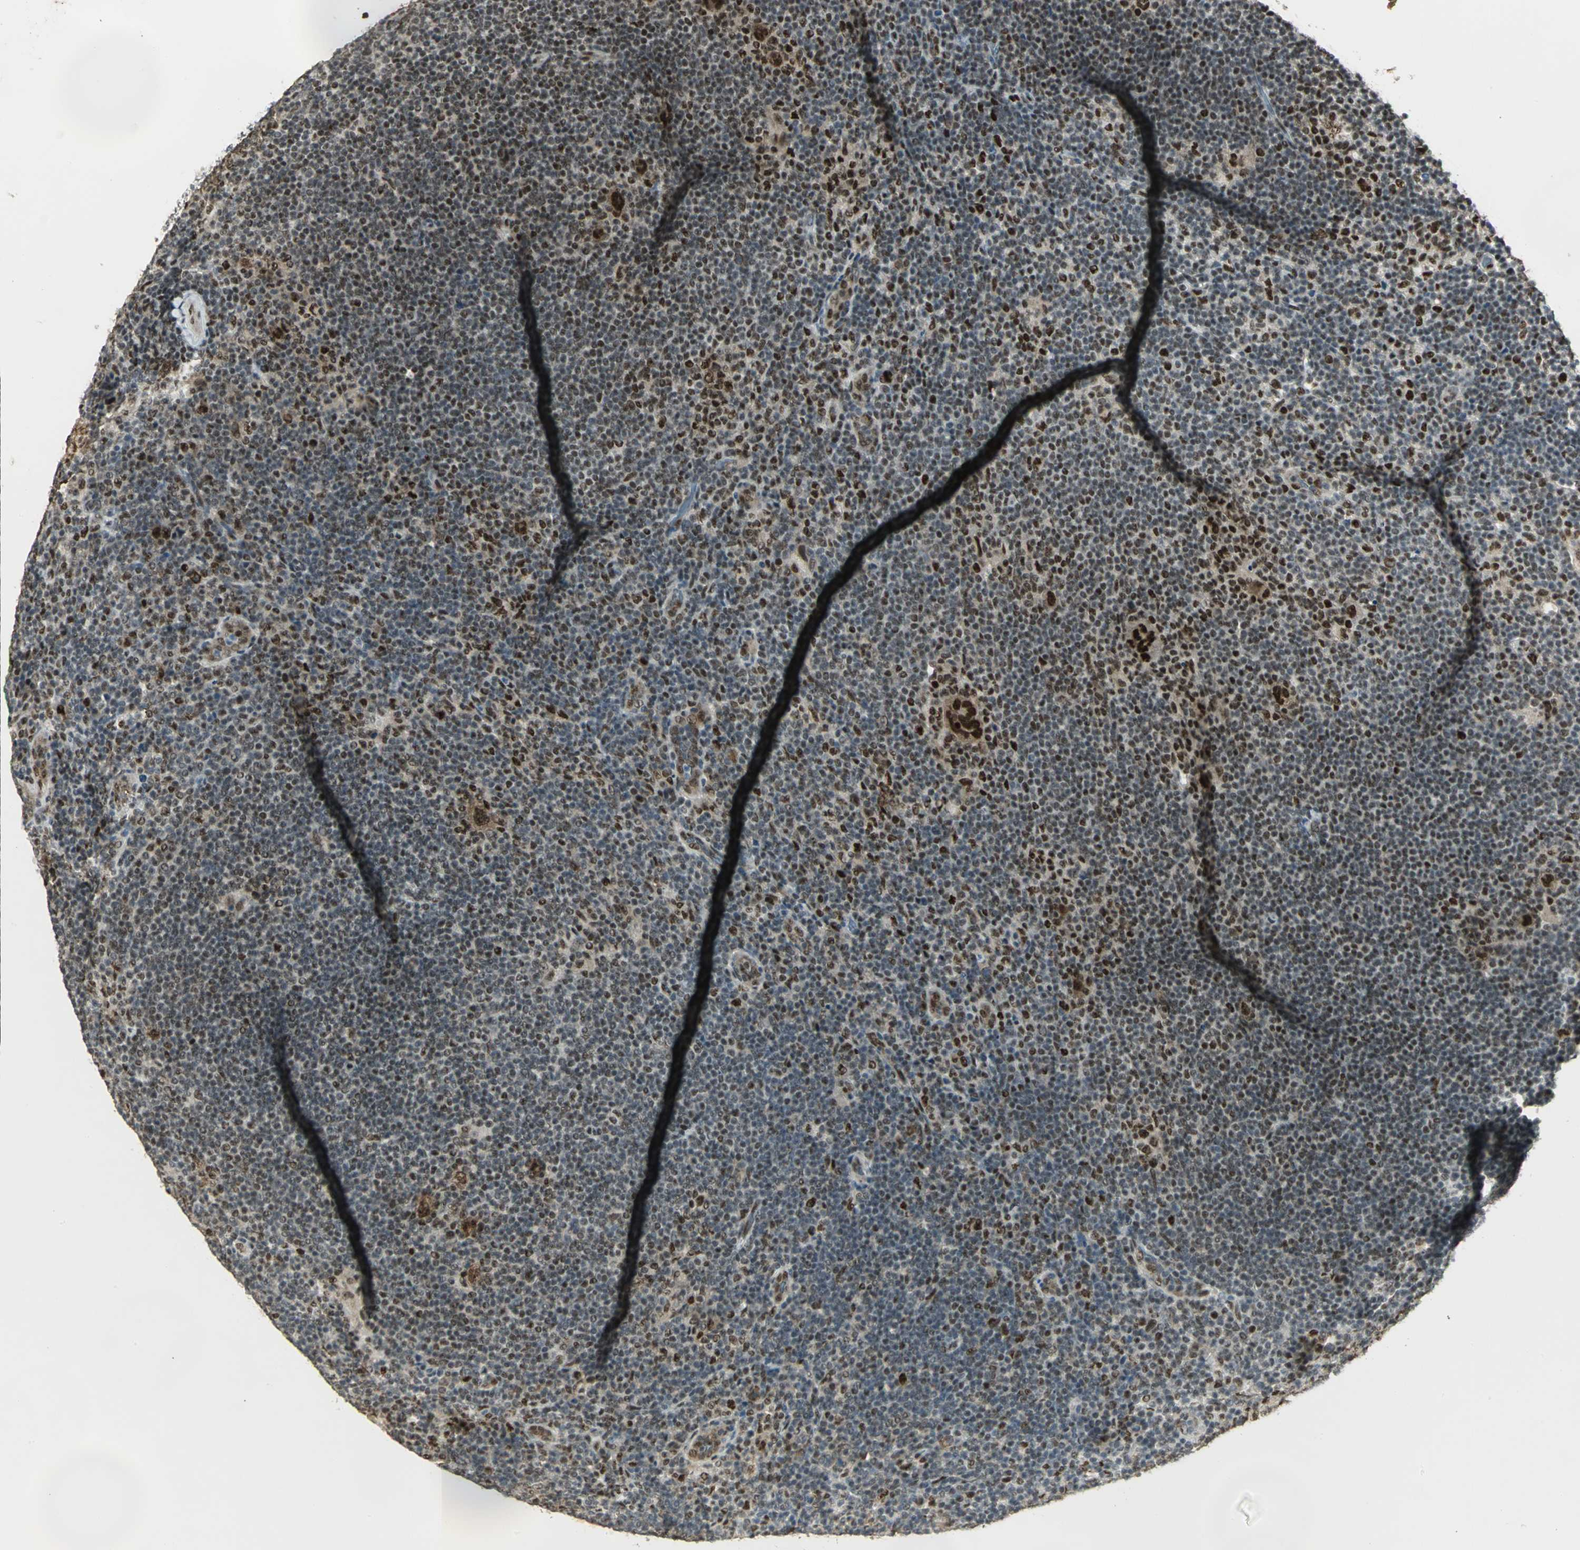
{"staining": {"intensity": "moderate", "quantity": "25%-75%", "location": "nuclear"}, "tissue": "lymphoma", "cell_type": "Tumor cells", "image_type": "cancer", "snomed": [{"axis": "morphology", "description": "Hodgkin's disease, NOS"}, {"axis": "topography", "description": "Lymph node"}], "caption": "Hodgkin's disease stained for a protein shows moderate nuclear positivity in tumor cells.", "gene": "DDX5", "patient": {"sex": "female", "age": 57}}